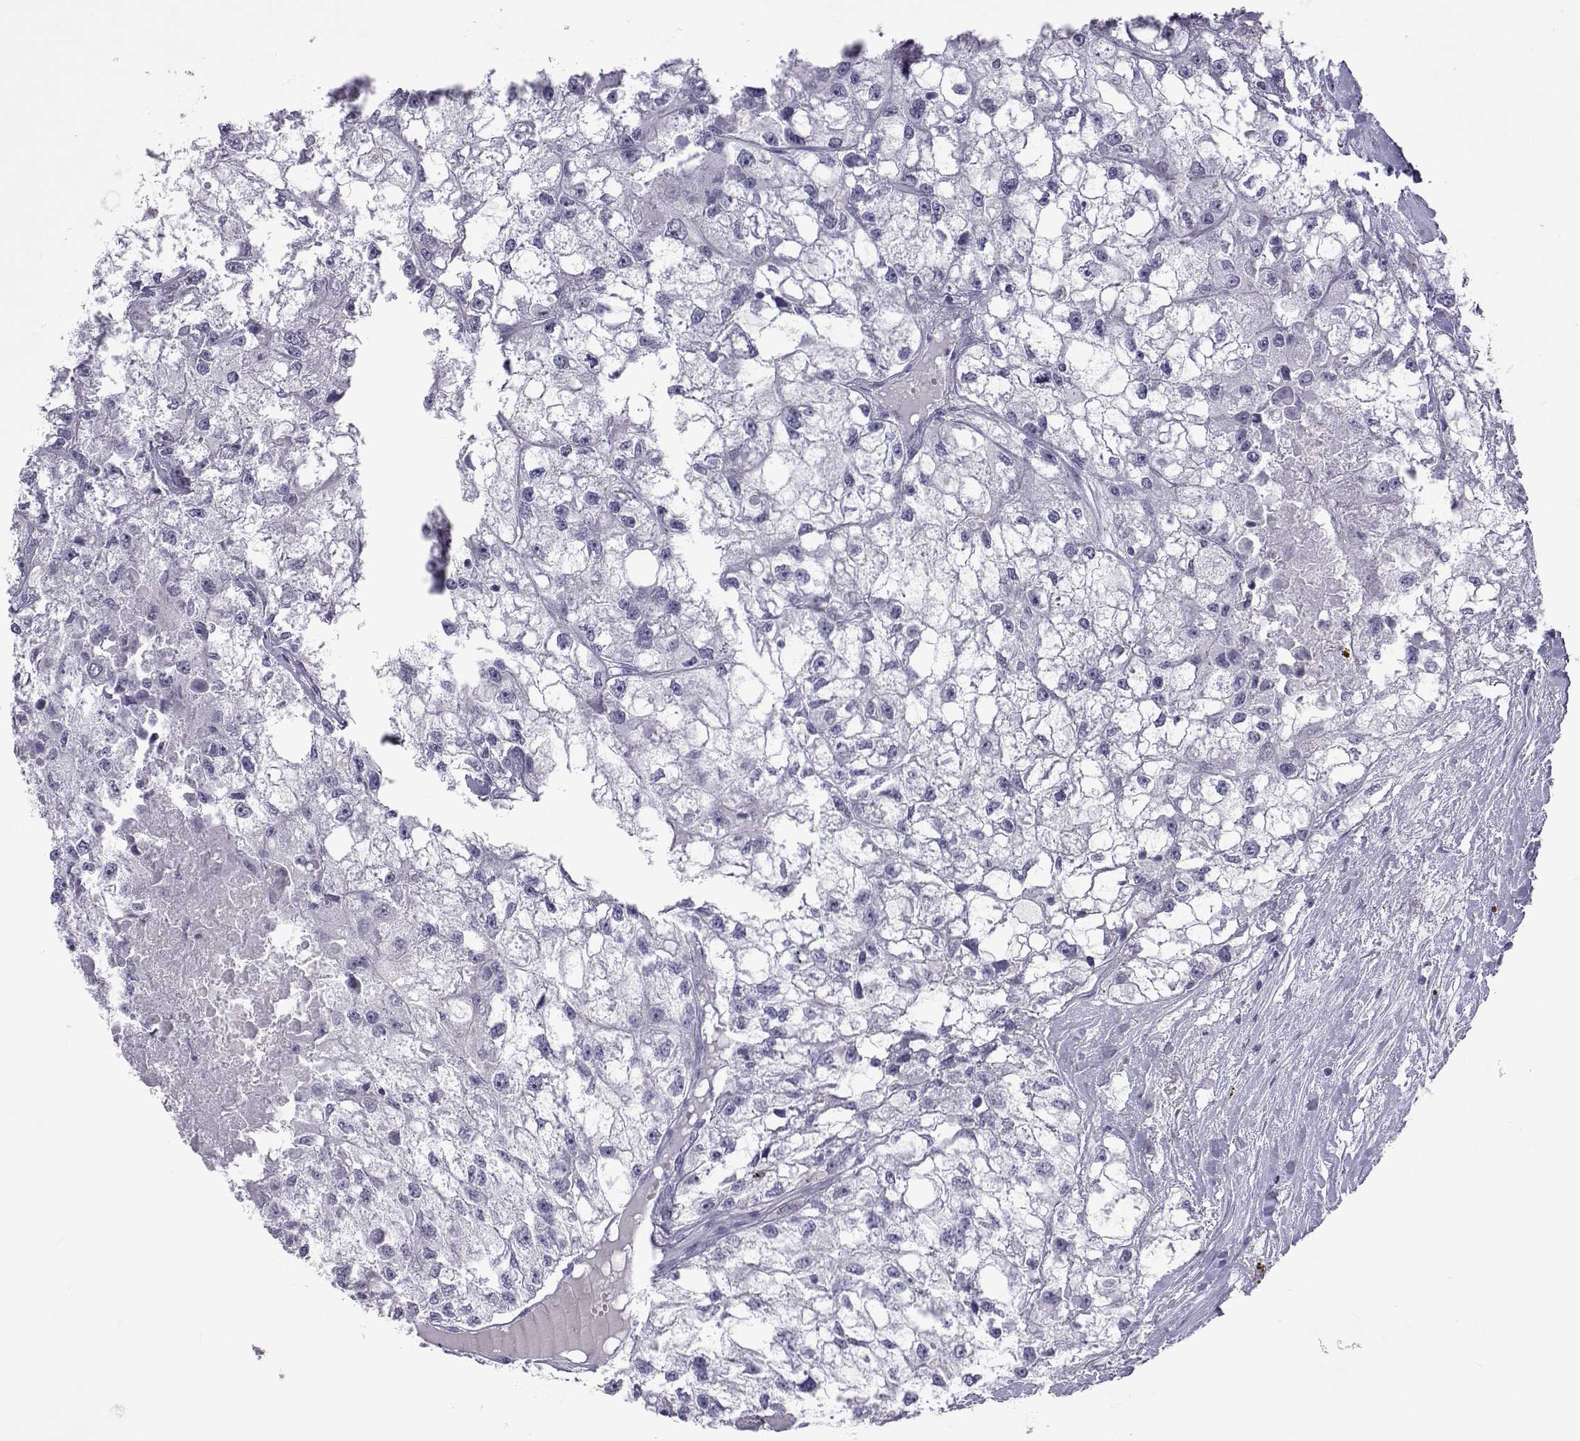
{"staining": {"intensity": "negative", "quantity": "none", "location": "none"}, "tissue": "renal cancer", "cell_type": "Tumor cells", "image_type": "cancer", "snomed": [{"axis": "morphology", "description": "Adenocarcinoma, NOS"}, {"axis": "topography", "description": "Kidney"}], "caption": "A histopathology image of renal cancer stained for a protein shows no brown staining in tumor cells.", "gene": "ACTL7A", "patient": {"sex": "male", "age": 56}}